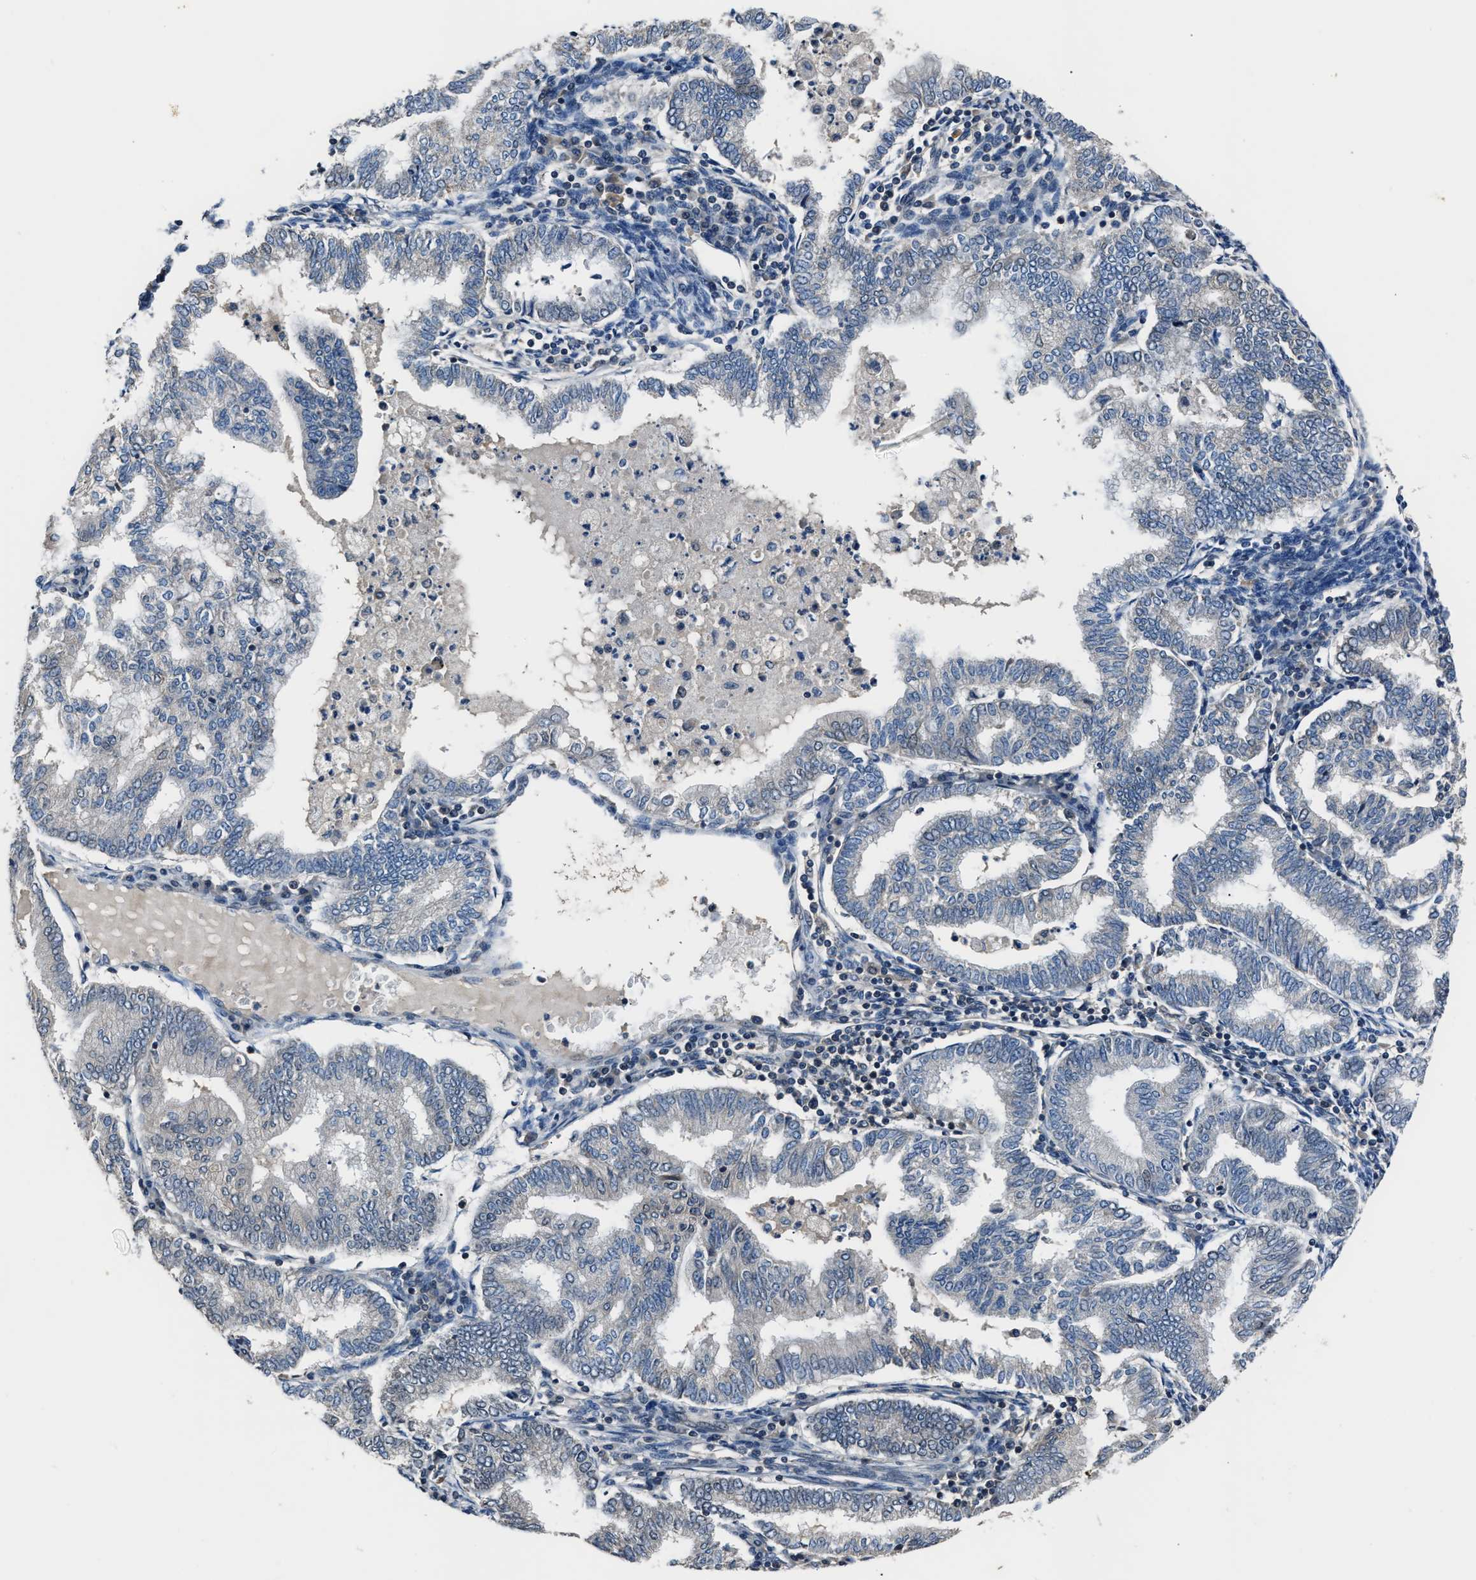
{"staining": {"intensity": "negative", "quantity": "none", "location": "none"}, "tissue": "endometrial cancer", "cell_type": "Tumor cells", "image_type": "cancer", "snomed": [{"axis": "morphology", "description": "Polyp, NOS"}, {"axis": "morphology", "description": "Adenocarcinoma, NOS"}, {"axis": "morphology", "description": "Adenoma, NOS"}, {"axis": "topography", "description": "Endometrium"}], "caption": "This is a micrograph of immunohistochemistry staining of endometrial polyp, which shows no expression in tumor cells. The staining was performed using DAB (3,3'-diaminobenzidine) to visualize the protein expression in brown, while the nuclei were stained in blue with hematoxylin (Magnification: 20x).", "gene": "TNRC18", "patient": {"sex": "female", "age": 79}}